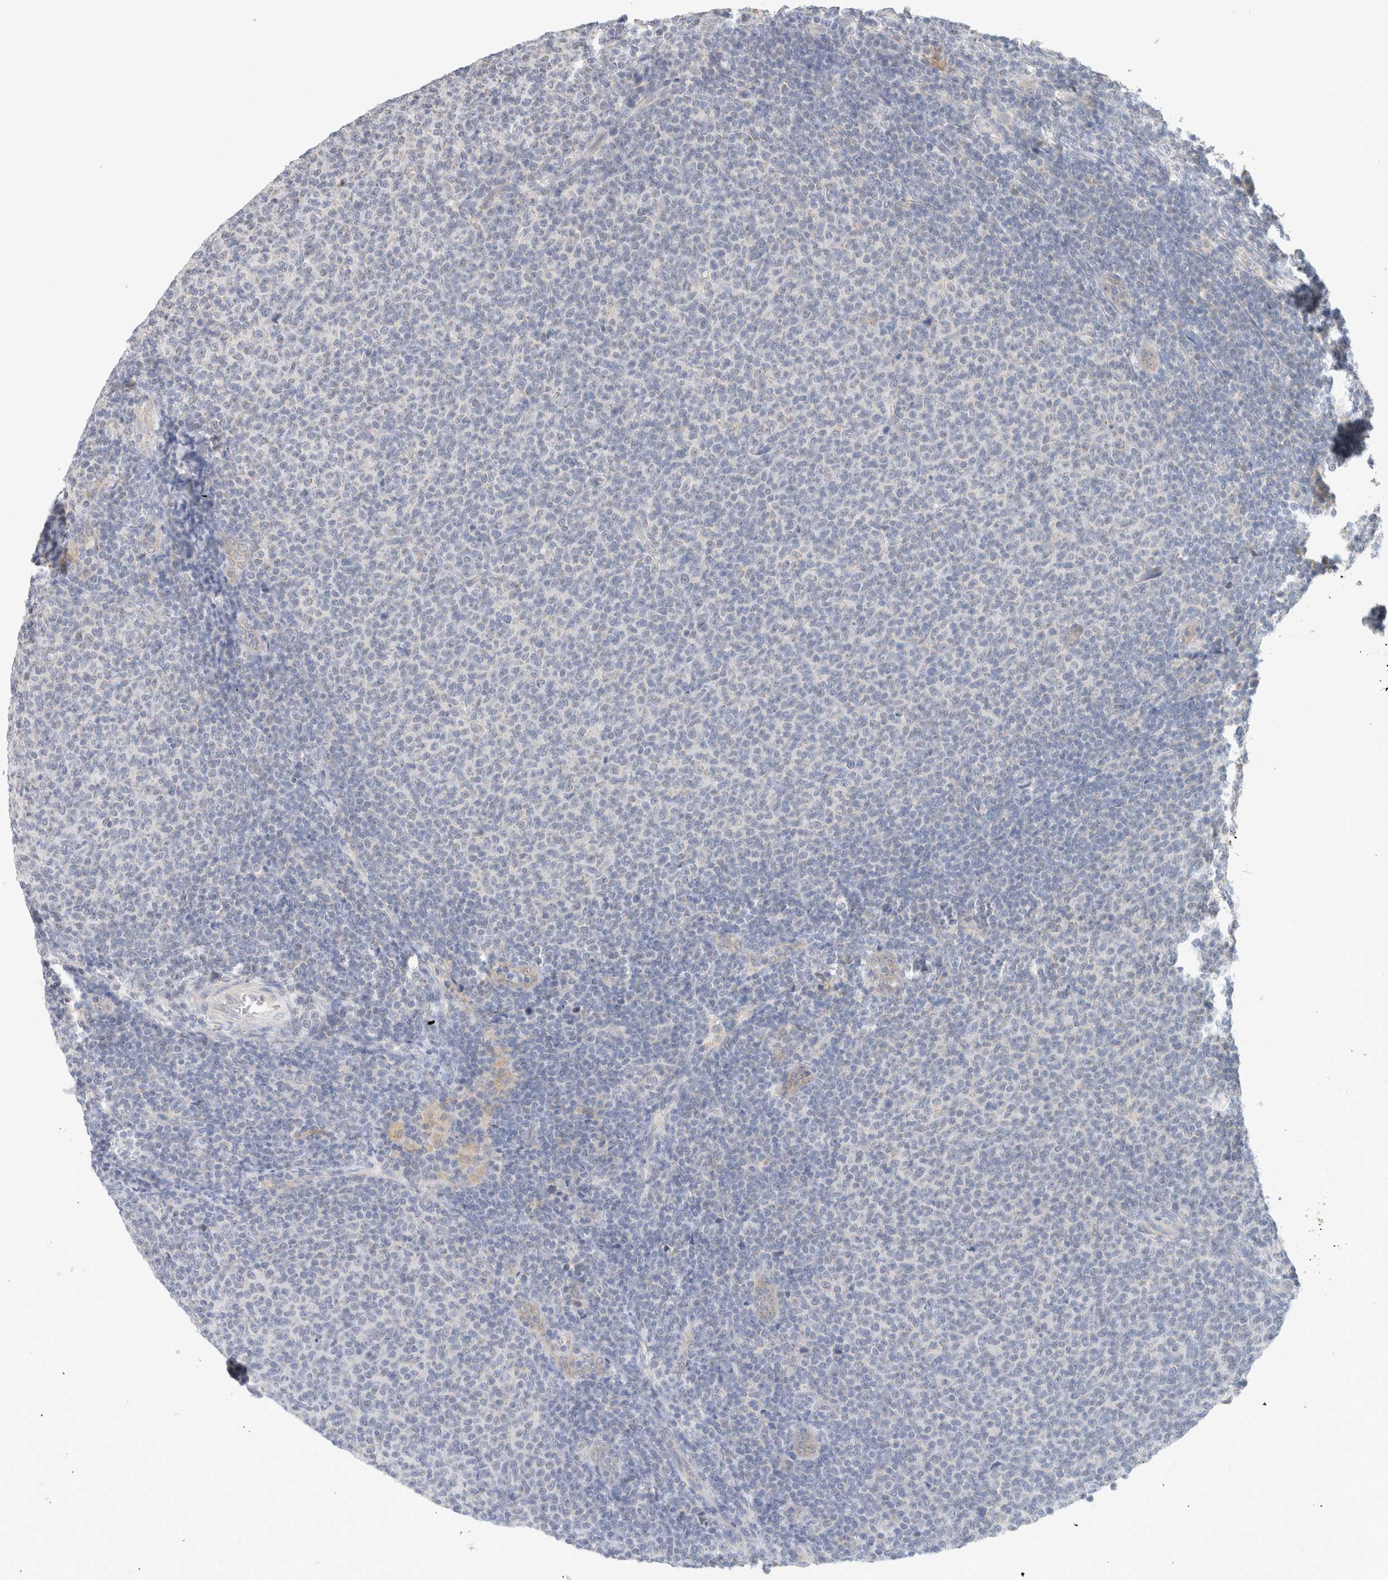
{"staining": {"intensity": "negative", "quantity": "none", "location": "none"}, "tissue": "lymphoma", "cell_type": "Tumor cells", "image_type": "cancer", "snomed": [{"axis": "morphology", "description": "Malignant lymphoma, non-Hodgkin's type, Low grade"}, {"axis": "topography", "description": "Lymph node"}], "caption": "An immunohistochemistry histopathology image of lymphoma is shown. There is no staining in tumor cells of lymphoma.", "gene": "CA13", "patient": {"sex": "male", "age": 66}}